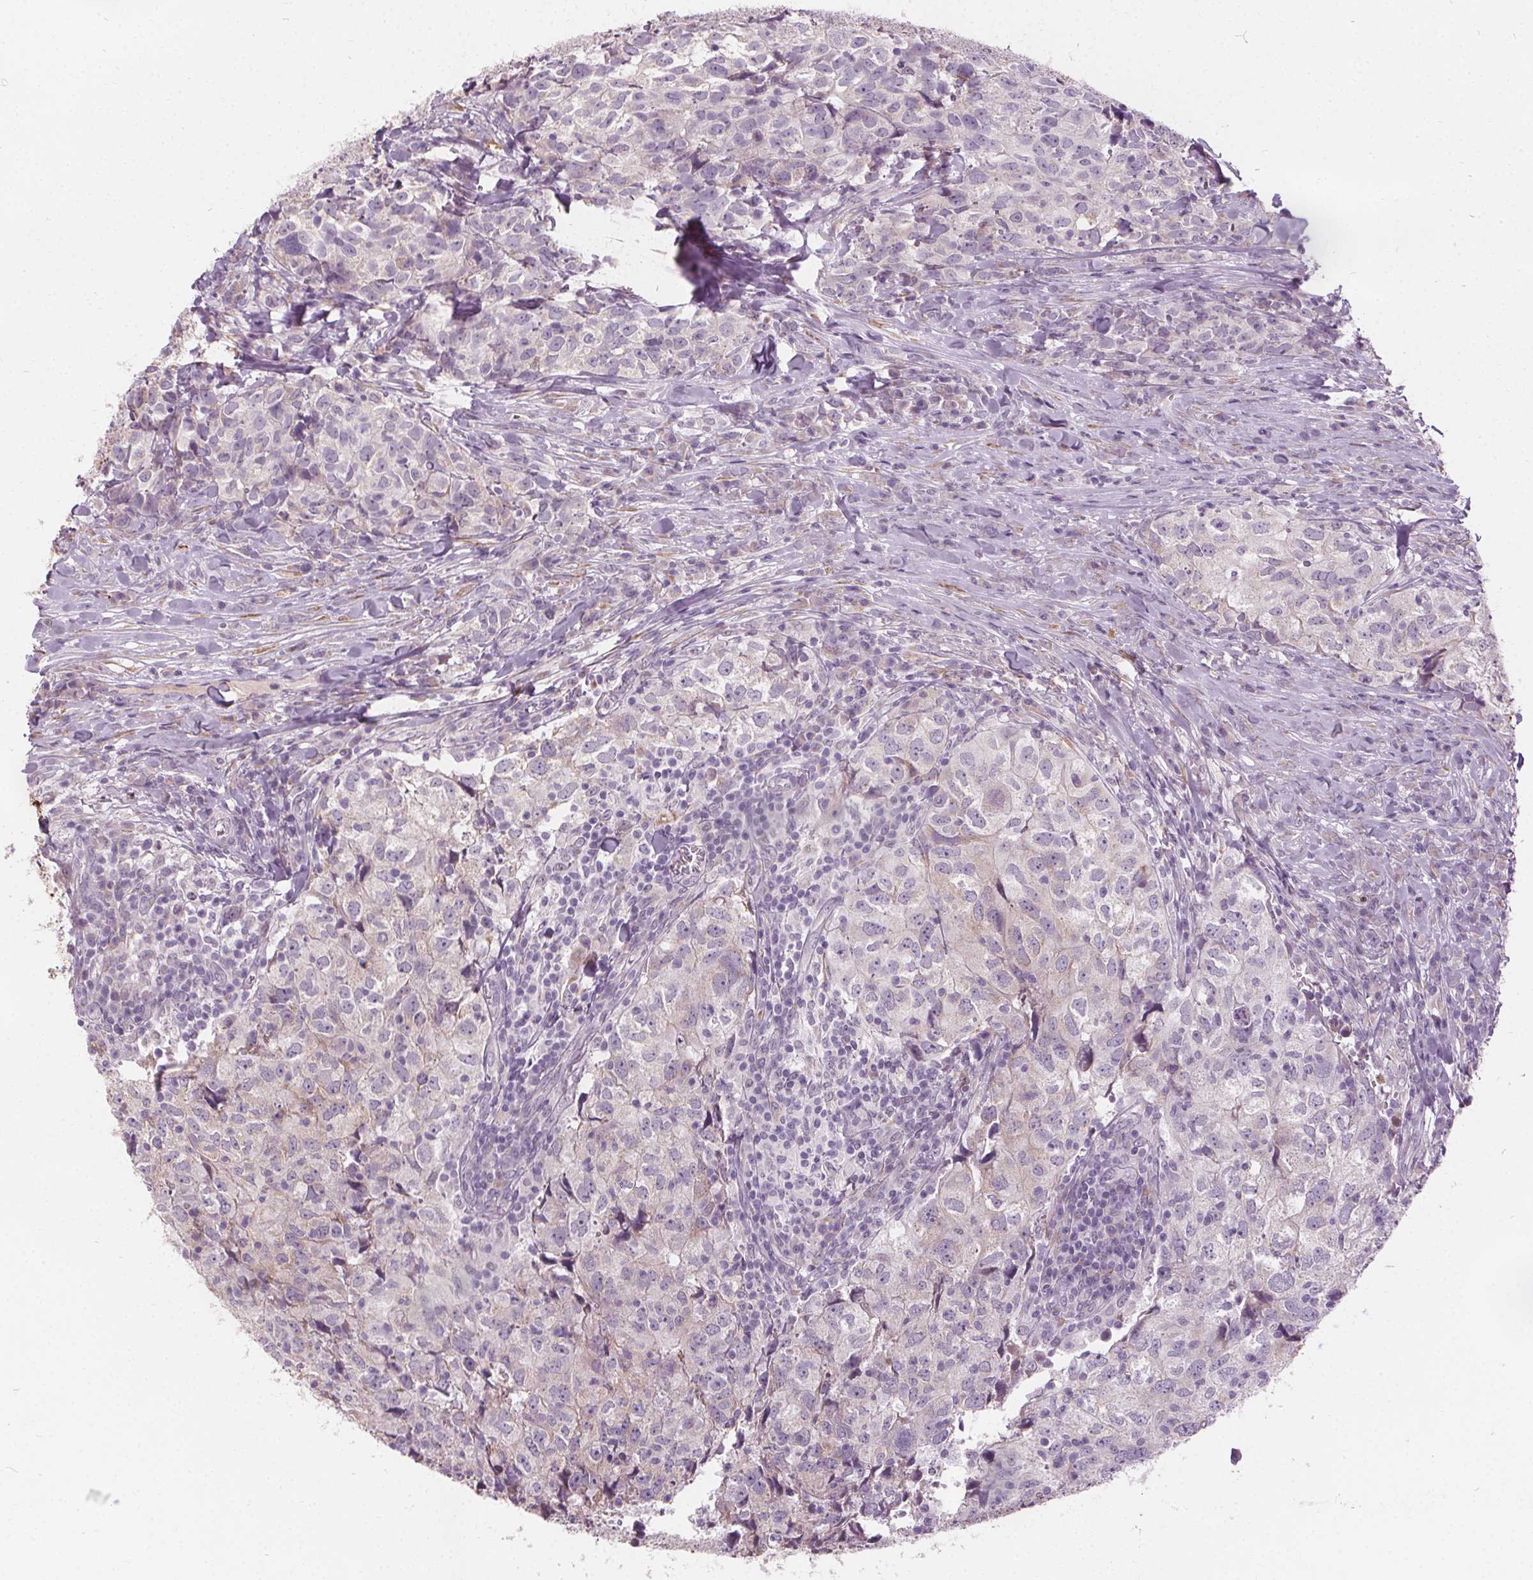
{"staining": {"intensity": "negative", "quantity": "none", "location": "none"}, "tissue": "breast cancer", "cell_type": "Tumor cells", "image_type": "cancer", "snomed": [{"axis": "morphology", "description": "Duct carcinoma"}, {"axis": "topography", "description": "Breast"}], "caption": "Immunohistochemistry (IHC) photomicrograph of neoplastic tissue: invasive ductal carcinoma (breast) stained with DAB demonstrates no significant protein positivity in tumor cells.", "gene": "ACOX2", "patient": {"sex": "female", "age": 30}}